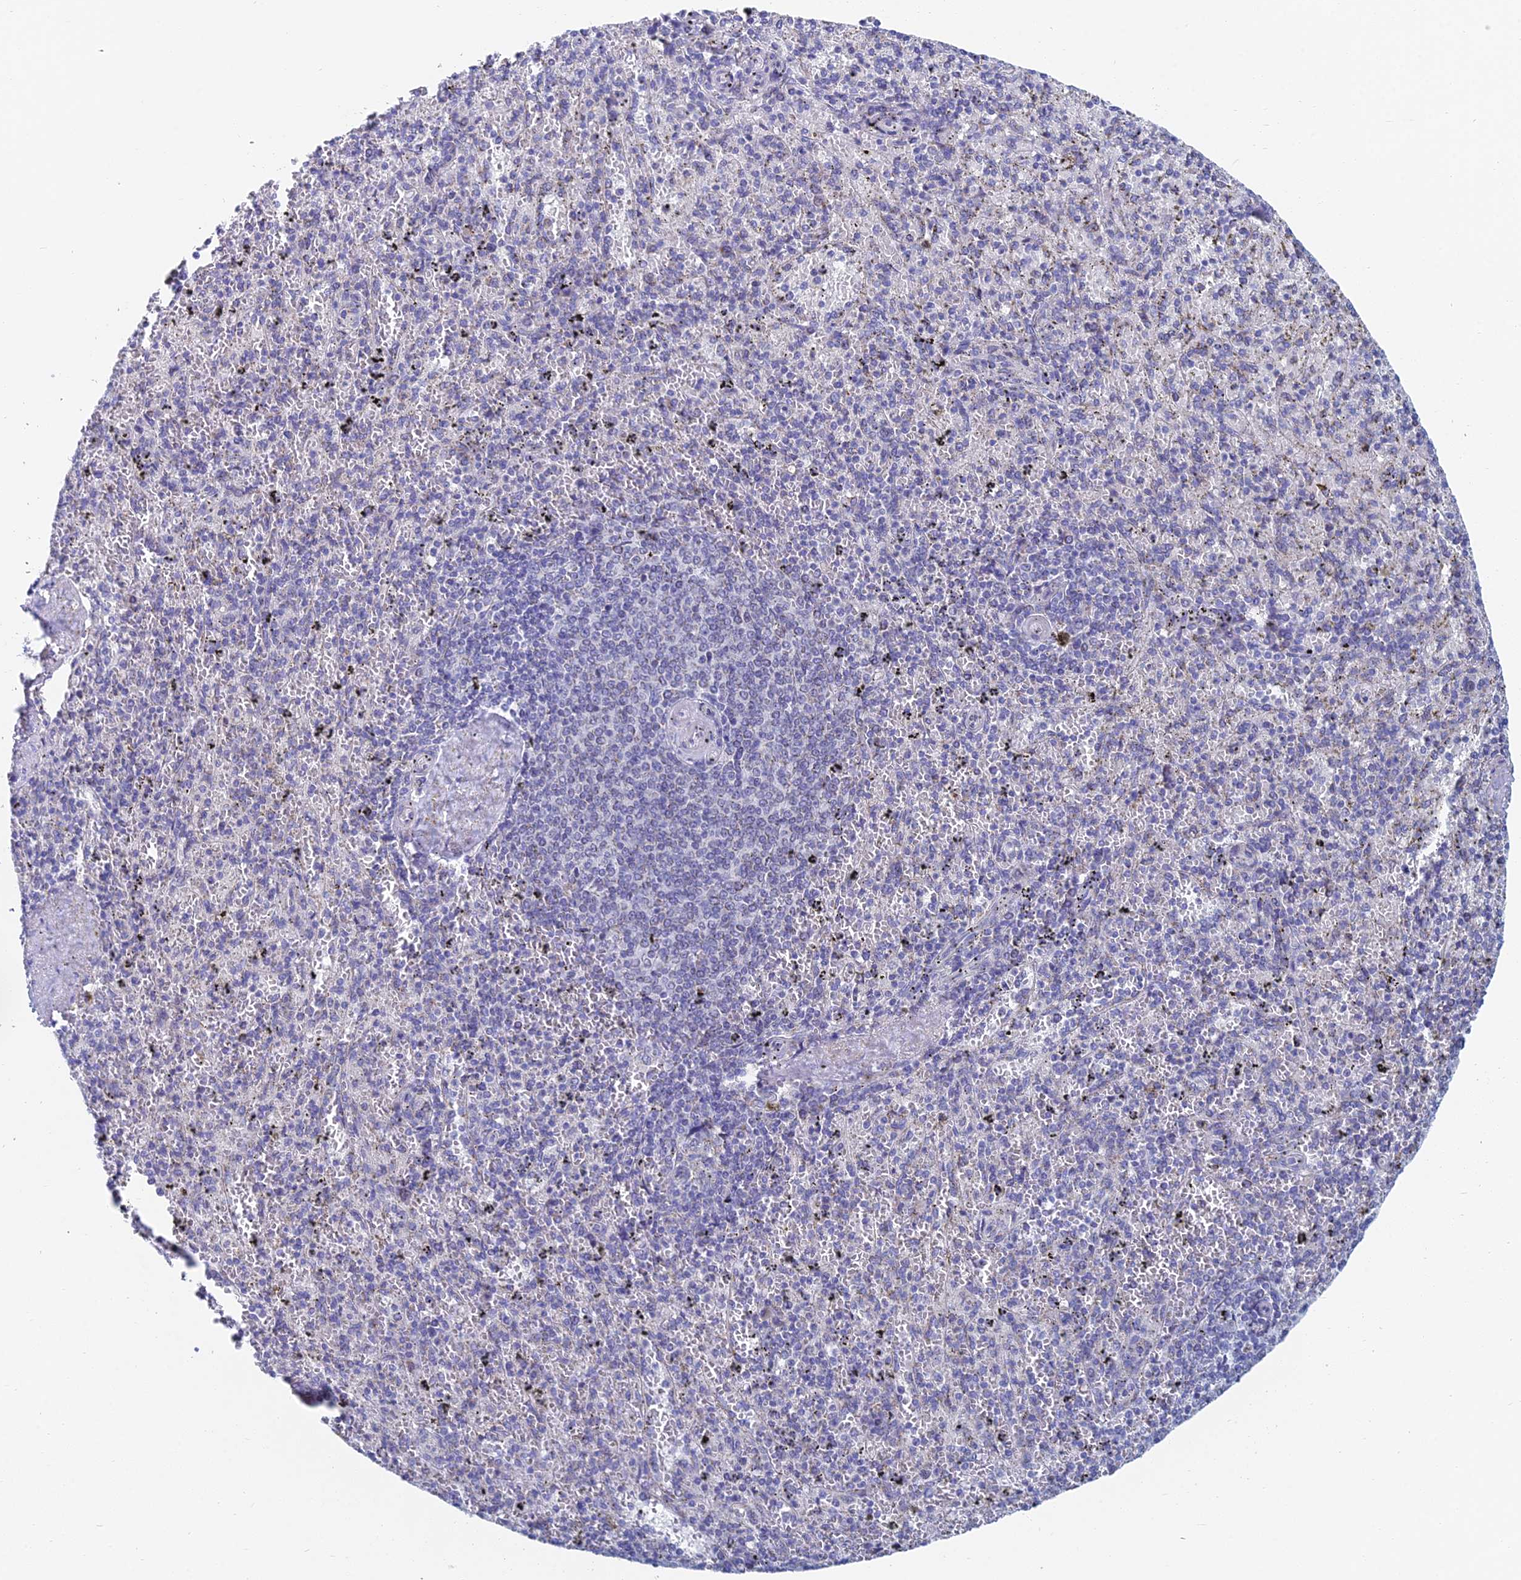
{"staining": {"intensity": "negative", "quantity": "none", "location": "none"}, "tissue": "spleen", "cell_type": "Cells in red pulp", "image_type": "normal", "snomed": [{"axis": "morphology", "description": "Normal tissue, NOS"}, {"axis": "topography", "description": "Spleen"}], "caption": "The micrograph shows no staining of cells in red pulp in unremarkable spleen. (DAB immunohistochemistry, high magnification).", "gene": "ACSM1", "patient": {"sex": "male", "age": 82}}